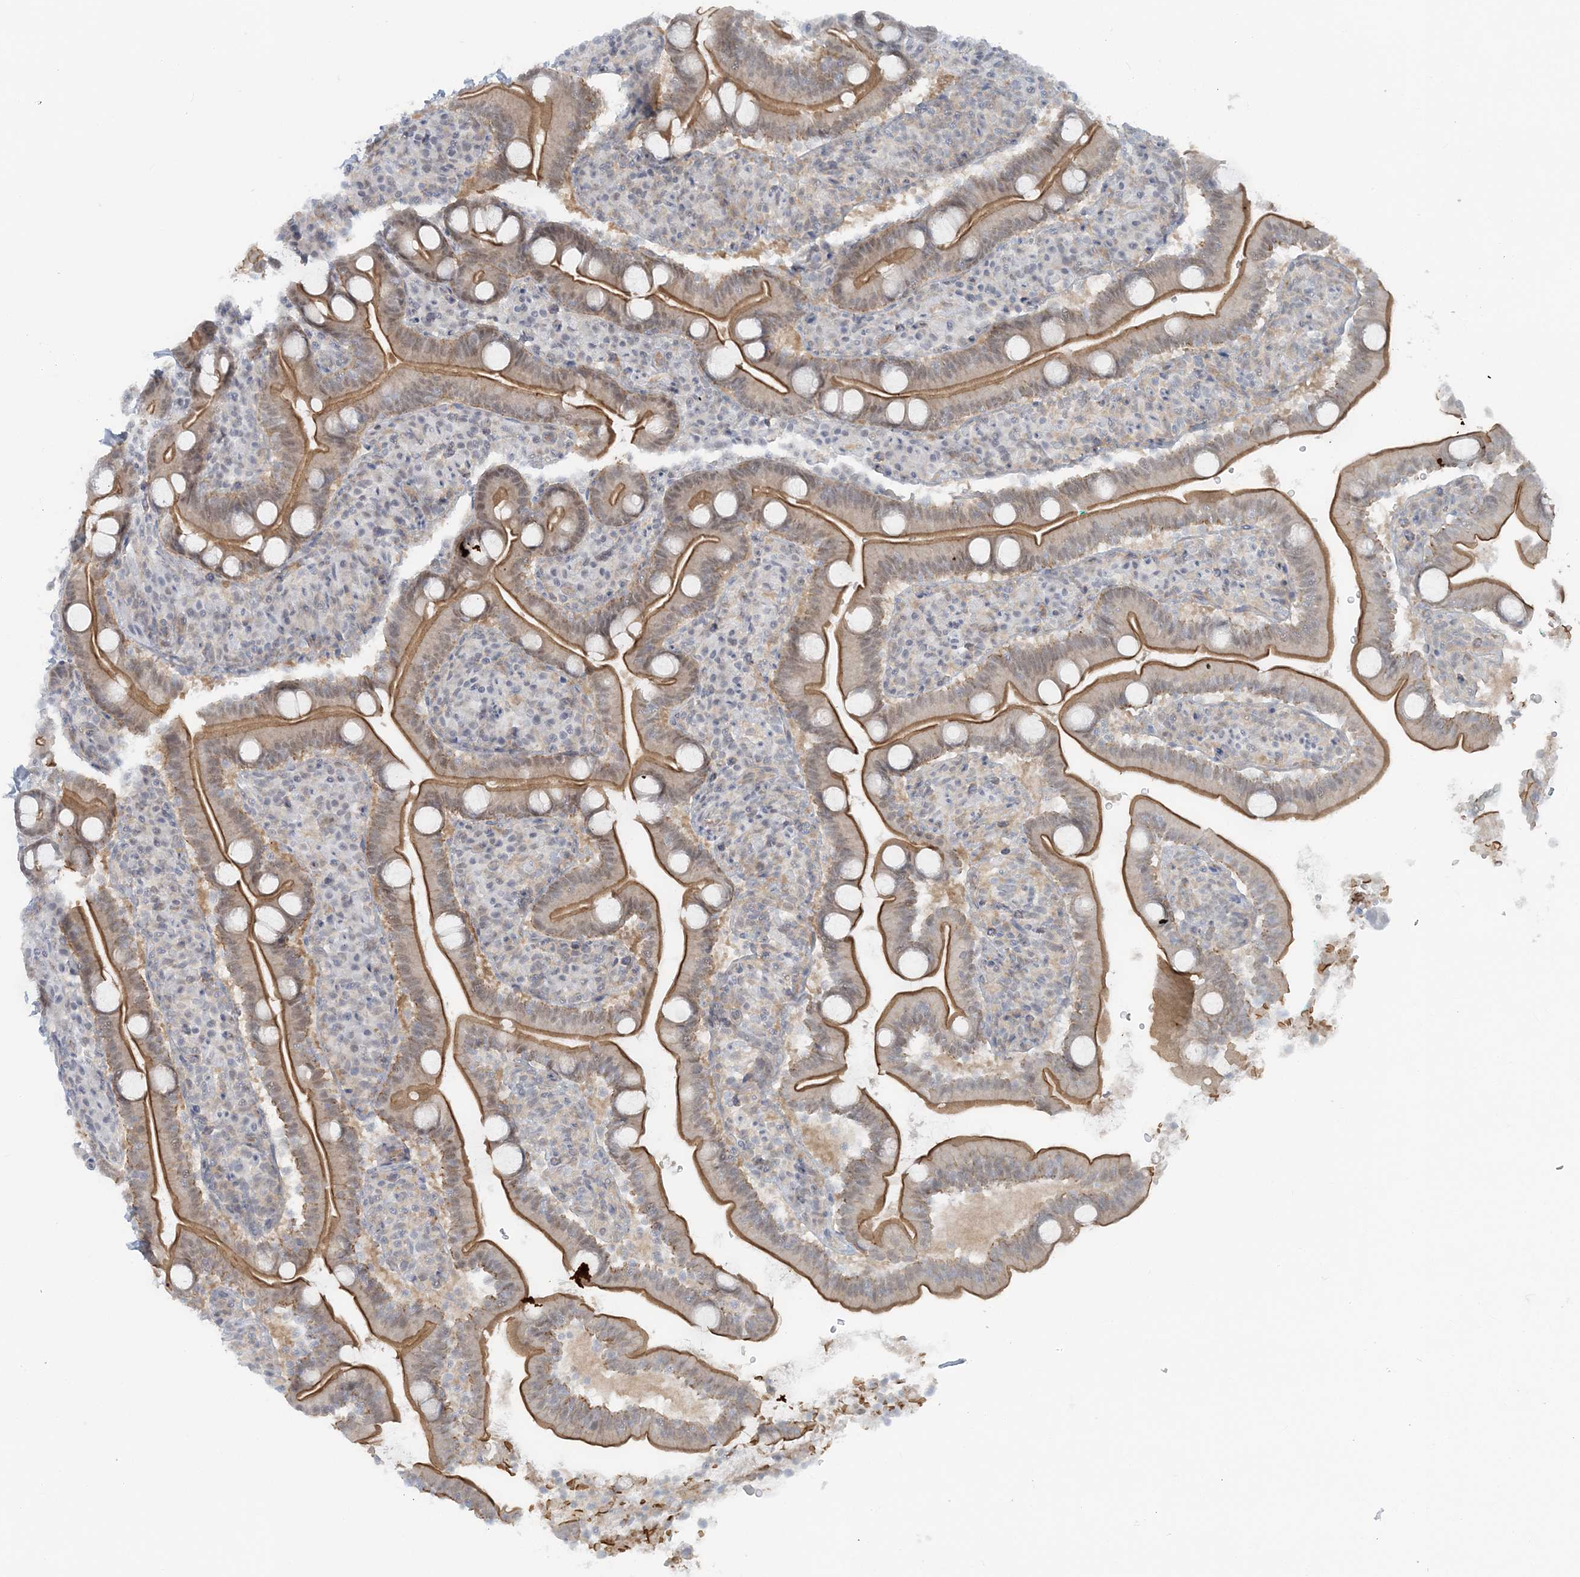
{"staining": {"intensity": "strong", "quantity": "25%-75%", "location": "cytoplasmic/membranous"}, "tissue": "duodenum", "cell_type": "Glandular cells", "image_type": "normal", "snomed": [{"axis": "morphology", "description": "Normal tissue, NOS"}, {"axis": "topography", "description": "Duodenum"}], "caption": "An image showing strong cytoplasmic/membranous positivity in about 25%-75% of glandular cells in normal duodenum, as visualized by brown immunohistochemical staining.", "gene": "ATP11A", "patient": {"sex": "male", "age": 35}}